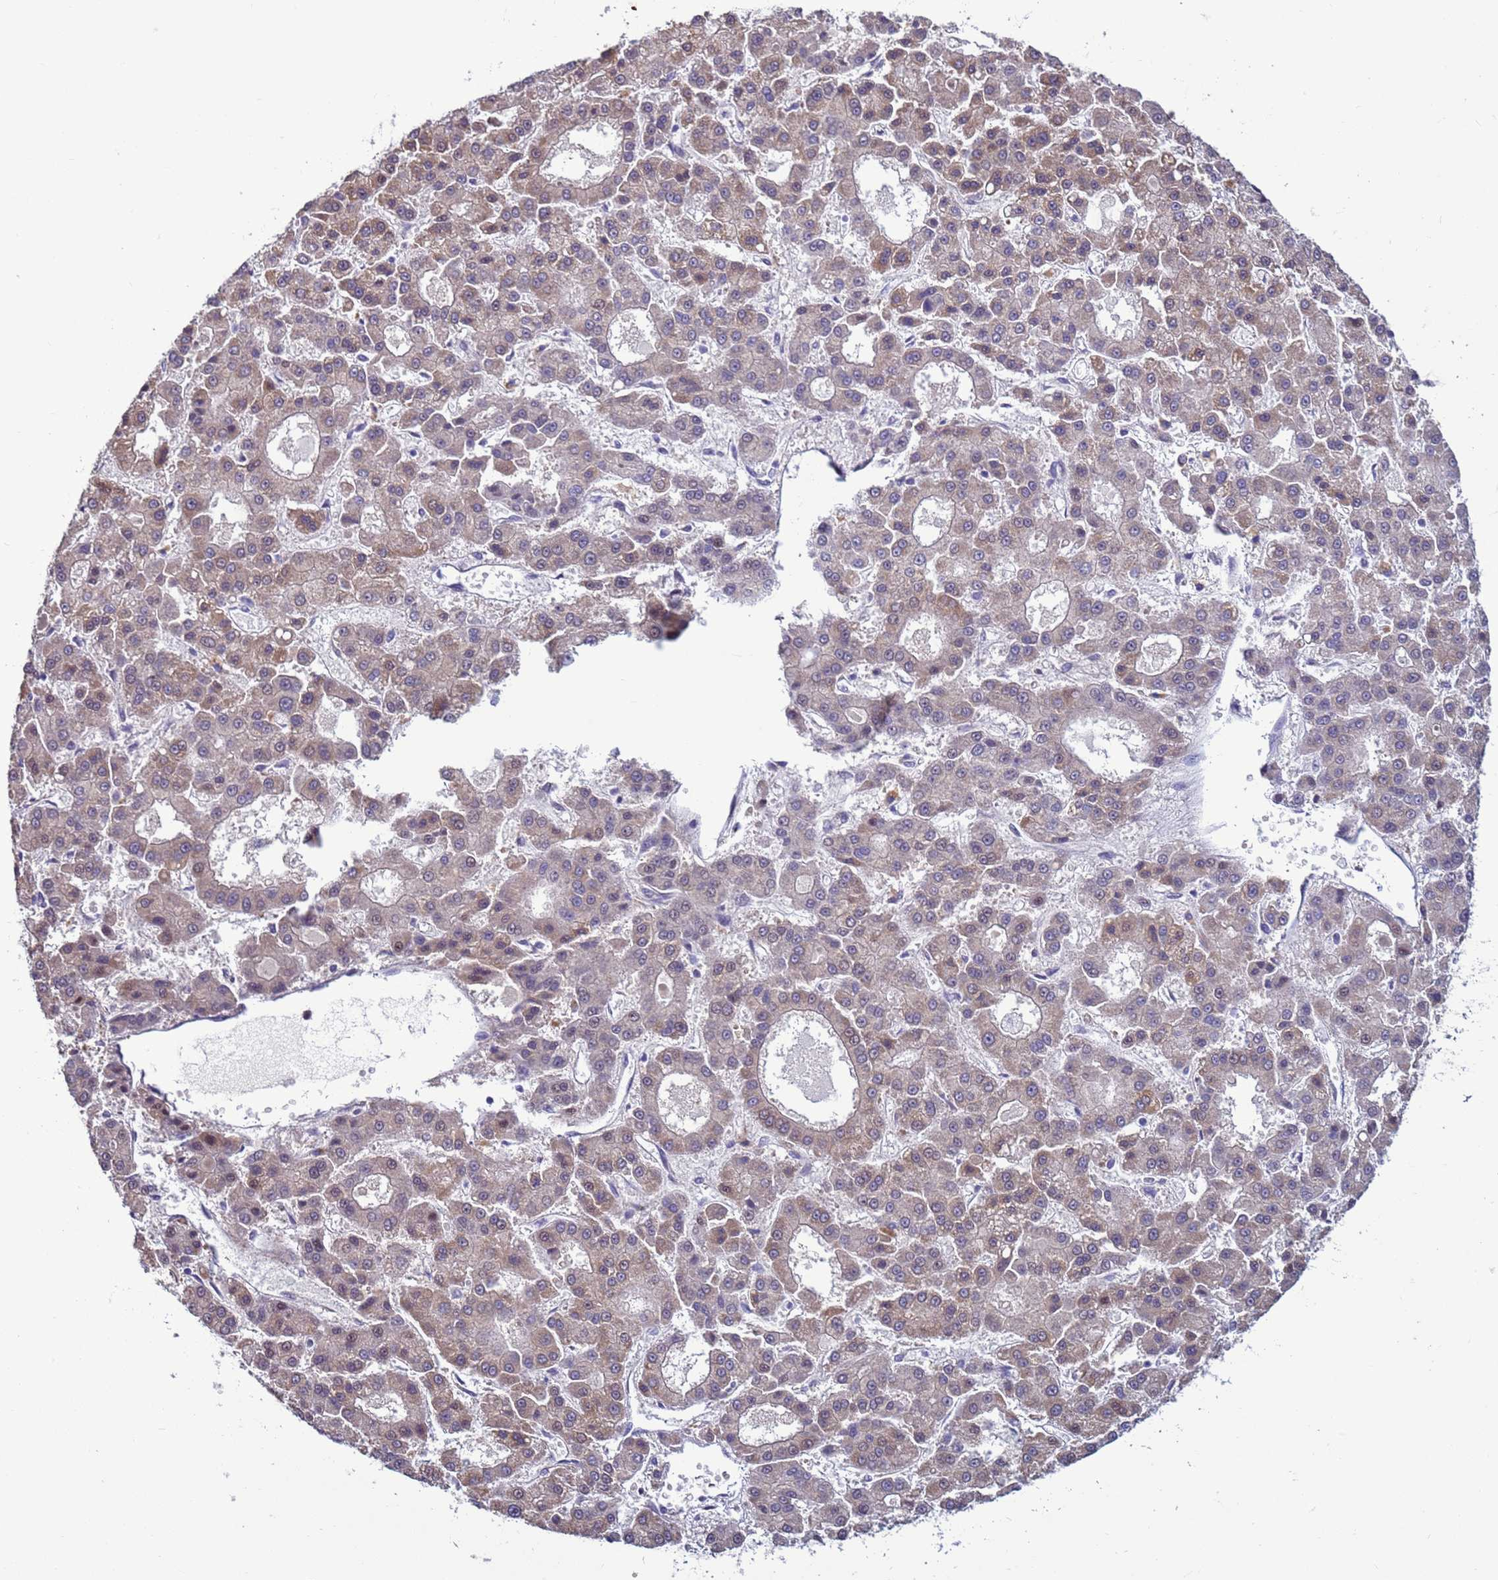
{"staining": {"intensity": "weak", "quantity": ">75%", "location": "cytoplasmic/membranous"}, "tissue": "liver cancer", "cell_type": "Tumor cells", "image_type": "cancer", "snomed": [{"axis": "morphology", "description": "Carcinoma, Hepatocellular, NOS"}, {"axis": "topography", "description": "Liver"}], "caption": "IHC staining of liver hepatocellular carcinoma, which demonstrates low levels of weak cytoplasmic/membranous positivity in about >75% of tumor cells indicating weak cytoplasmic/membranous protein staining. The staining was performed using DAB (3,3'-diaminobenzidine) (brown) for protein detection and nuclei were counterstained in hematoxylin (blue).", "gene": "NAT2", "patient": {"sex": "male", "age": 70}}